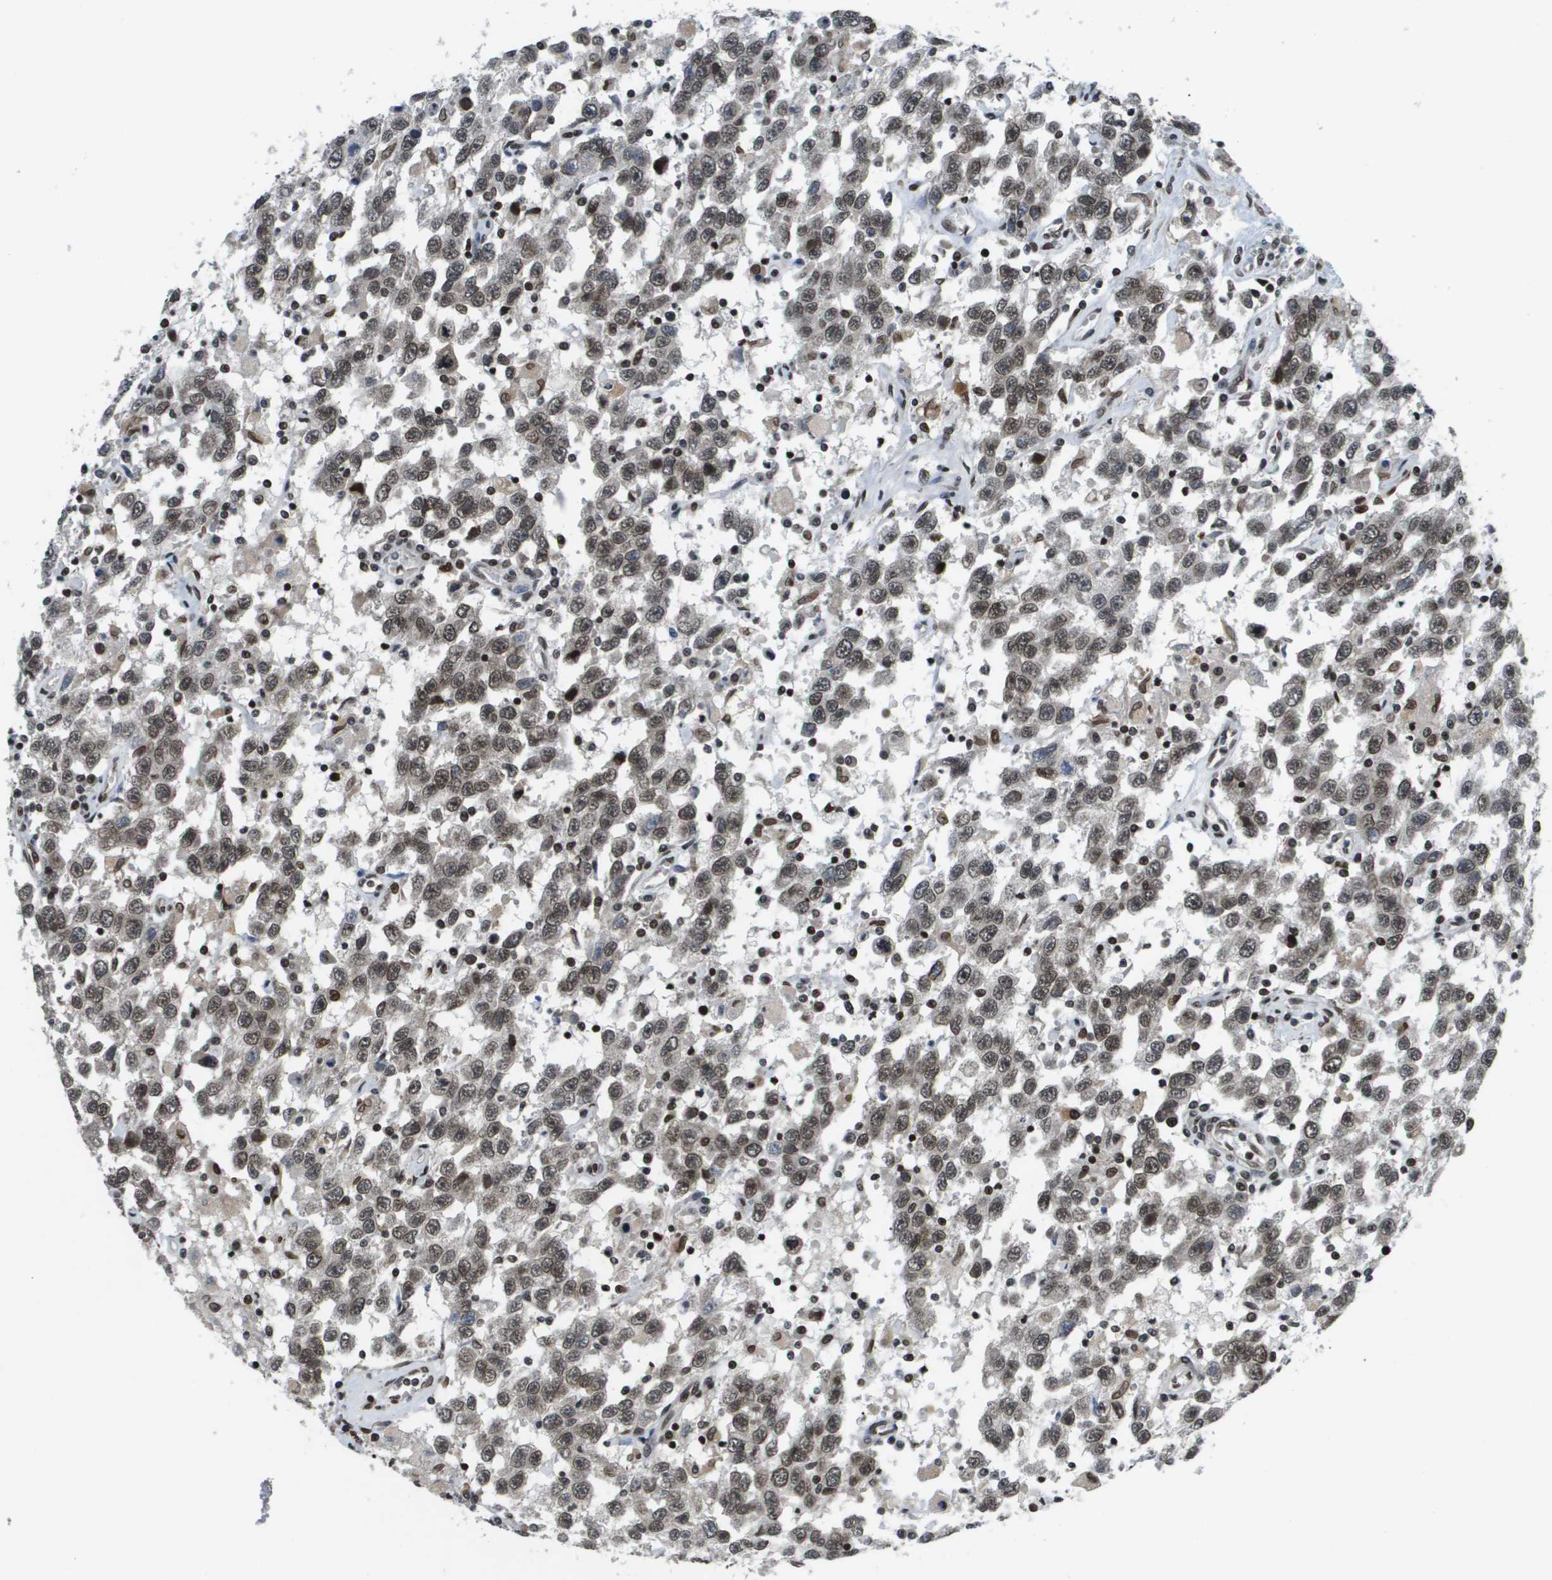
{"staining": {"intensity": "moderate", "quantity": ">75%", "location": "nuclear"}, "tissue": "testis cancer", "cell_type": "Tumor cells", "image_type": "cancer", "snomed": [{"axis": "morphology", "description": "Seminoma, NOS"}, {"axis": "topography", "description": "Testis"}], "caption": "Immunohistochemistry (IHC) photomicrograph of human testis cancer (seminoma) stained for a protein (brown), which demonstrates medium levels of moderate nuclear expression in about >75% of tumor cells.", "gene": "RECQL4", "patient": {"sex": "male", "age": 41}}